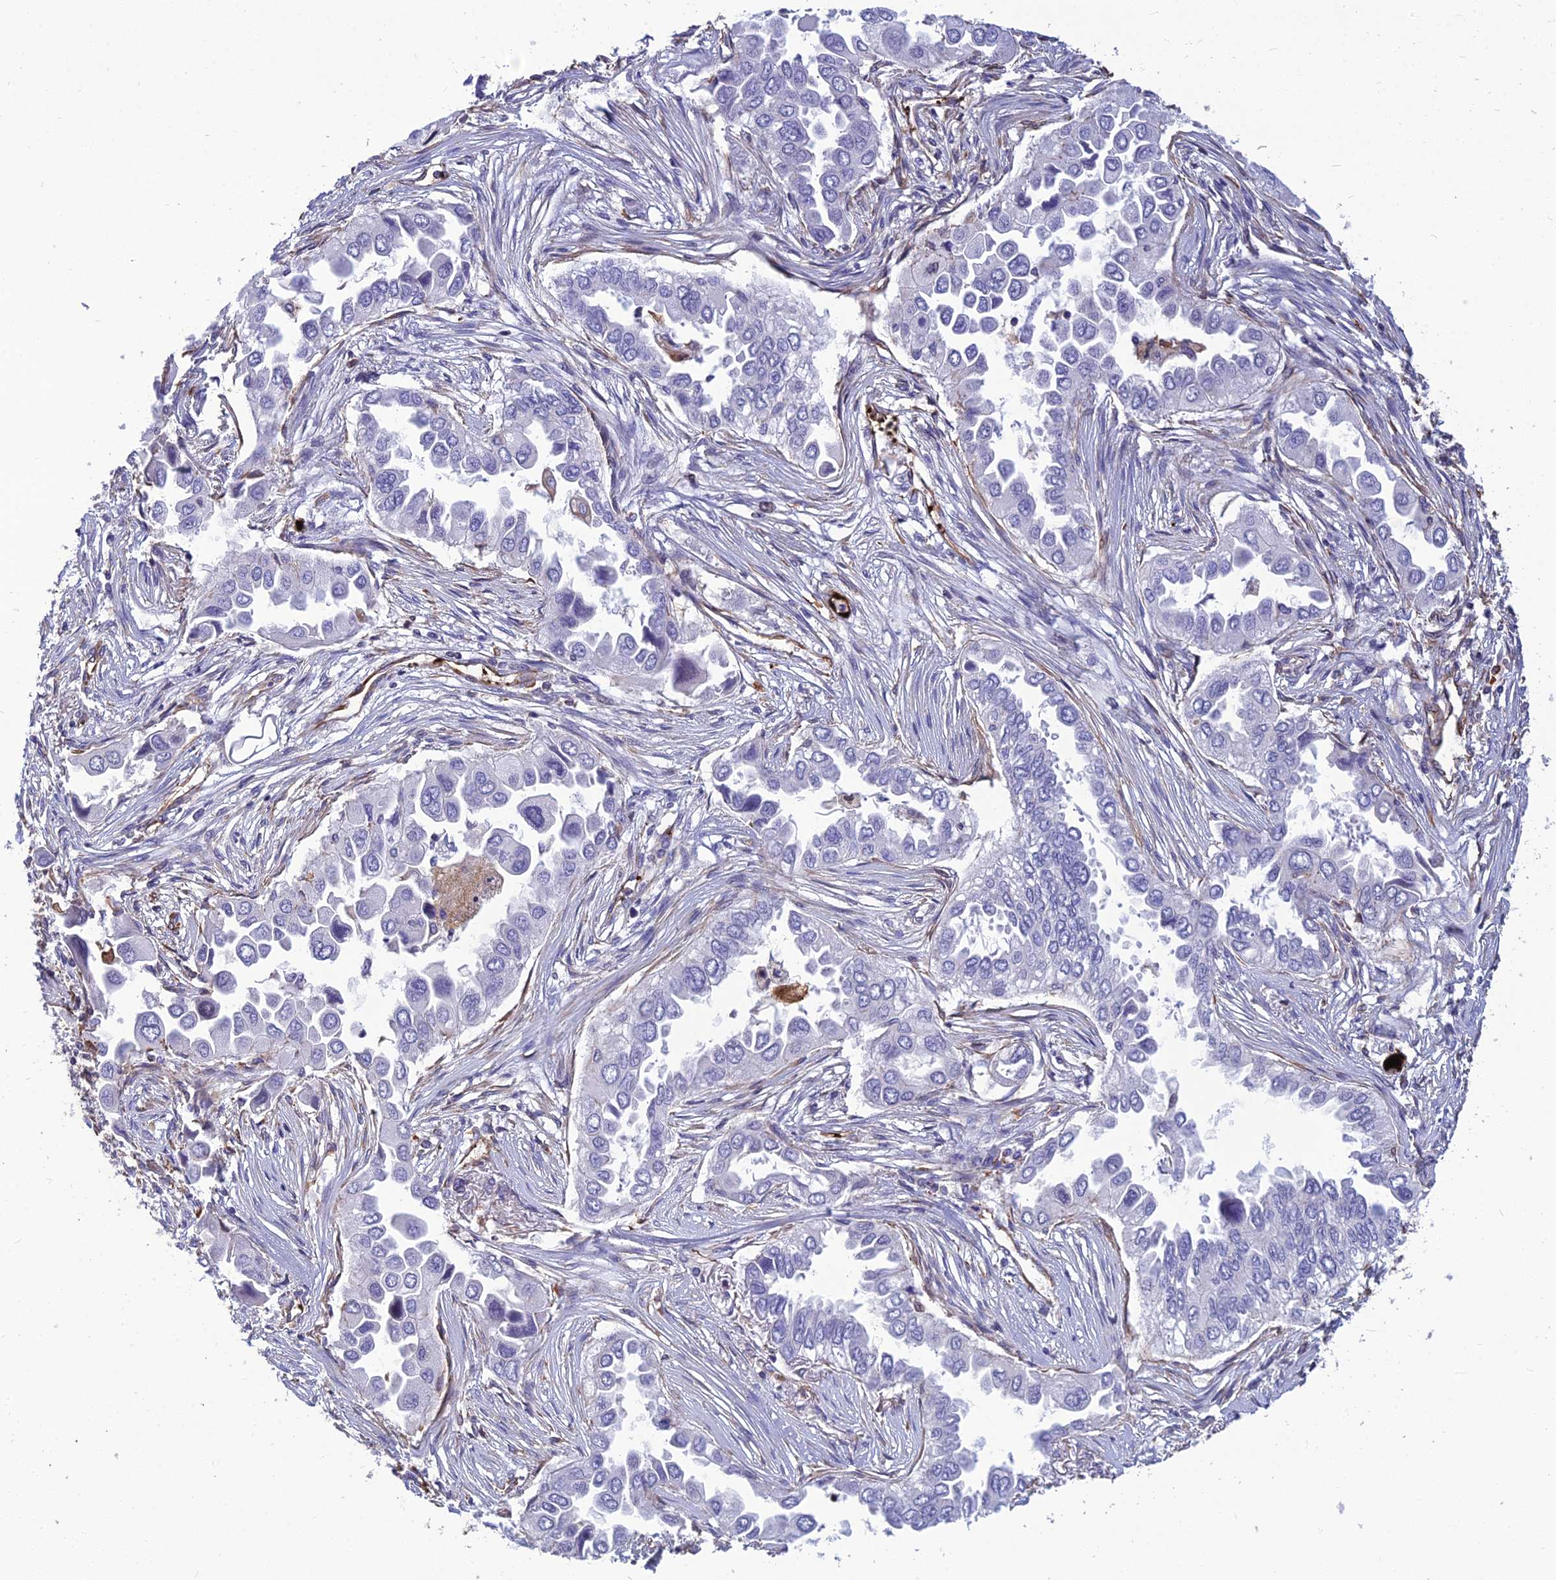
{"staining": {"intensity": "negative", "quantity": "none", "location": "none"}, "tissue": "lung cancer", "cell_type": "Tumor cells", "image_type": "cancer", "snomed": [{"axis": "morphology", "description": "Adenocarcinoma, NOS"}, {"axis": "topography", "description": "Lung"}], "caption": "Tumor cells are negative for brown protein staining in adenocarcinoma (lung).", "gene": "PSMD11", "patient": {"sex": "female", "age": 76}}